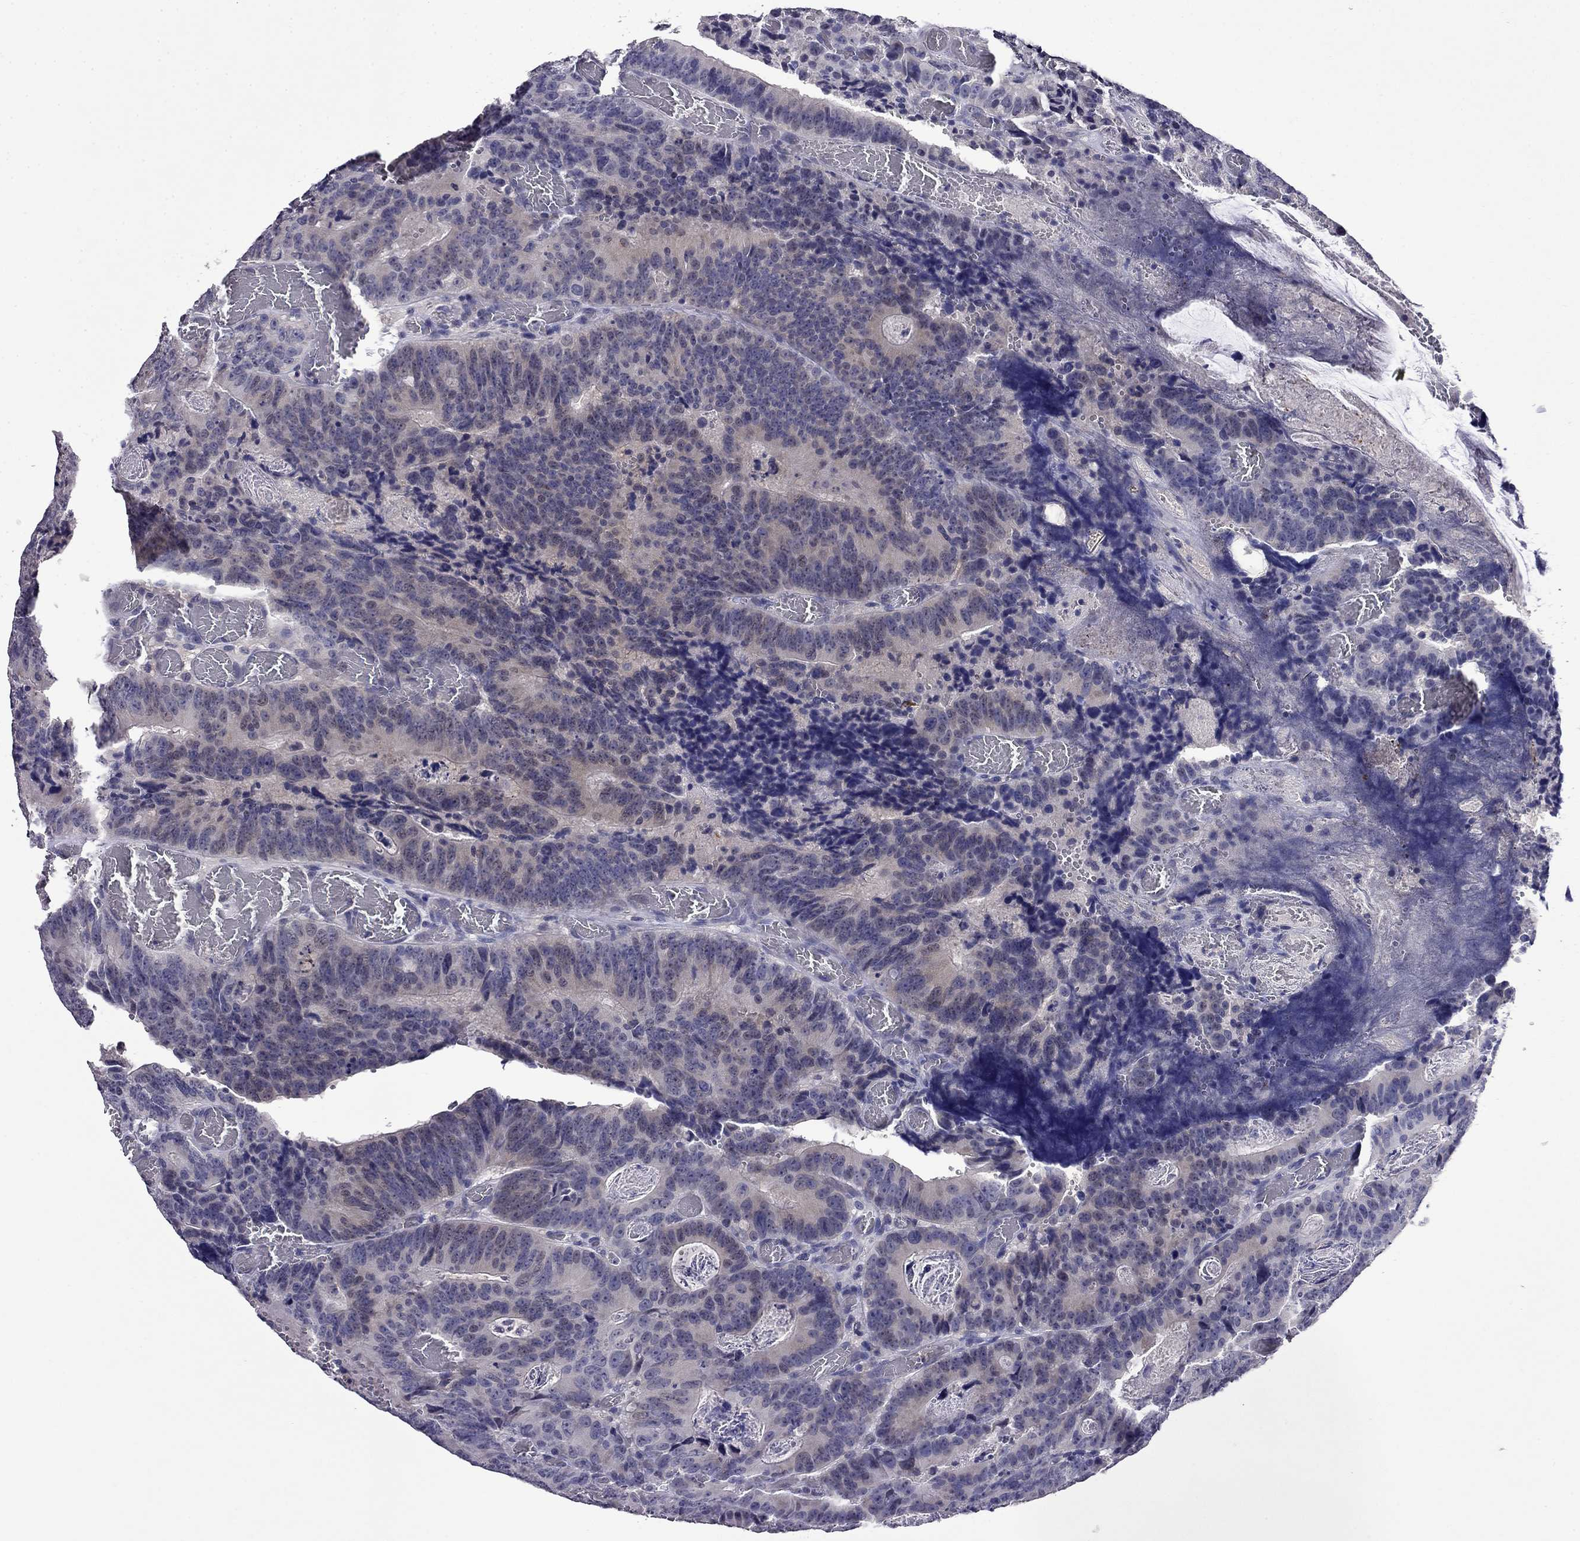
{"staining": {"intensity": "weak", "quantity": "<25%", "location": "cytoplasmic/membranous"}, "tissue": "colorectal cancer", "cell_type": "Tumor cells", "image_type": "cancer", "snomed": [{"axis": "morphology", "description": "Adenocarcinoma, NOS"}, {"axis": "topography", "description": "Colon"}], "caption": "Adenocarcinoma (colorectal) stained for a protein using immunohistochemistry (IHC) reveals no expression tumor cells.", "gene": "STAR", "patient": {"sex": "female", "age": 82}}